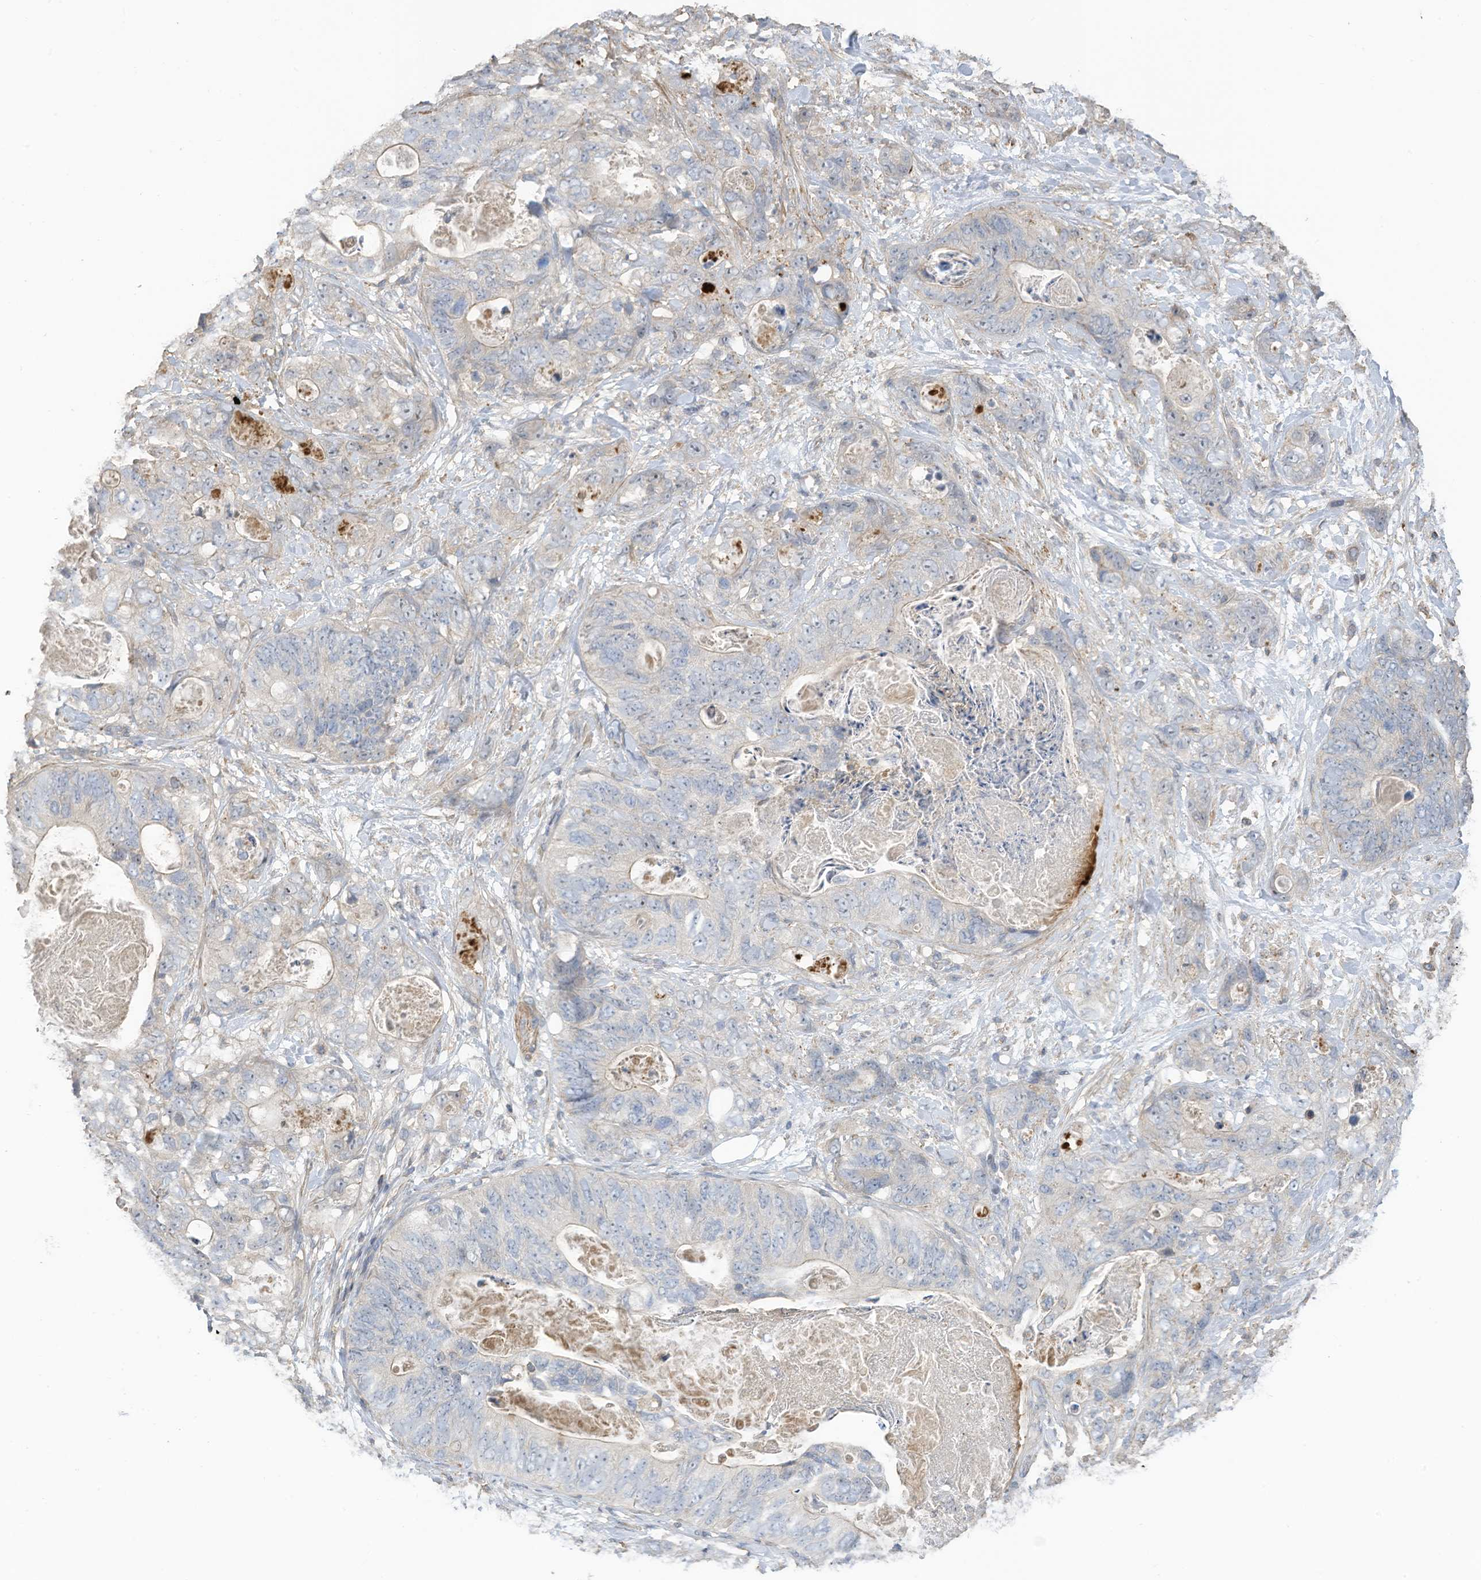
{"staining": {"intensity": "negative", "quantity": "none", "location": "none"}, "tissue": "stomach cancer", "cell_type": "Tumor cells", "image_type": "cancer", "snomed": [{"axis": "morphology", "description": "Normal tissue, NOS"}, {"axis": "morphology", "description": "Adenocarcinoma, NOS"}, {"axis": "topography", "description": "Stomach"}], "caption": "High power microscopy micrograph of an immunohistochemistry micrograph of stomach adenocarcinoma, revealing no significant expression in tumor cells. Brightfield microscopy of immunohistochemistry (IHC) stained with DAB (brown) and hematoxylin (blue), captured at high magnification.", "gene": "SLFN14", "patient": {"sex": "female", "age": 89}}